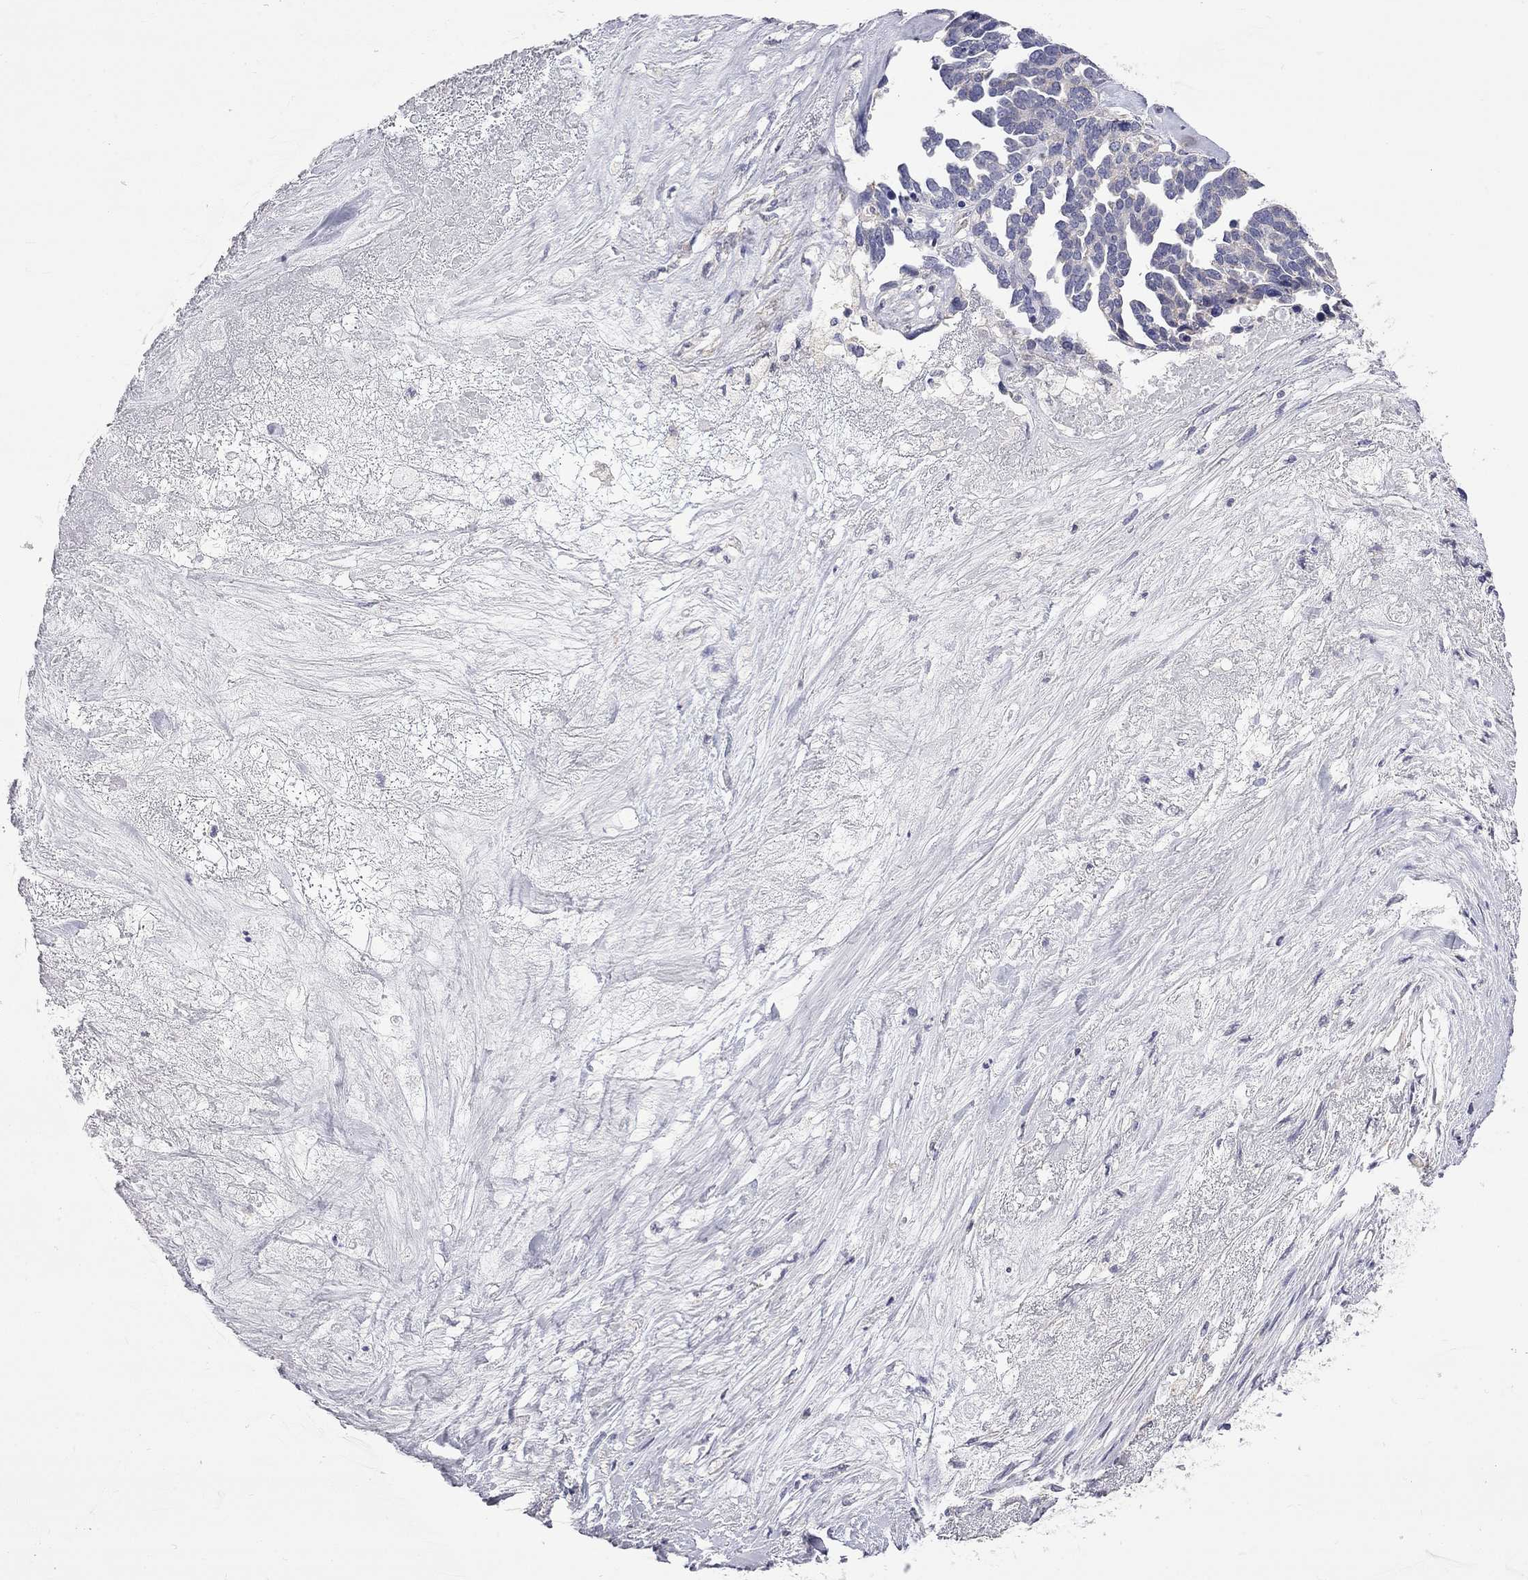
{"staining": {"intensity": "negative", "quantity": "none", "location": "none"}, "tissue": "ovarian cancer", "cell_type": "Tumor cells", "image_type": "cancer", "snomed": [{"axis": "morphology", "description": "Cystadenocarcinoma, serous, NOS"}, {"axis": "topography", "description": "Ovary"}], "caption": "DAB immunohistochemical staining of human ovarian serous cystadenocarcinoma demonstrates no significant staining in tumor cells.", "gene": "OPRK1", "patient": {"sex": "female", "age": 54}}